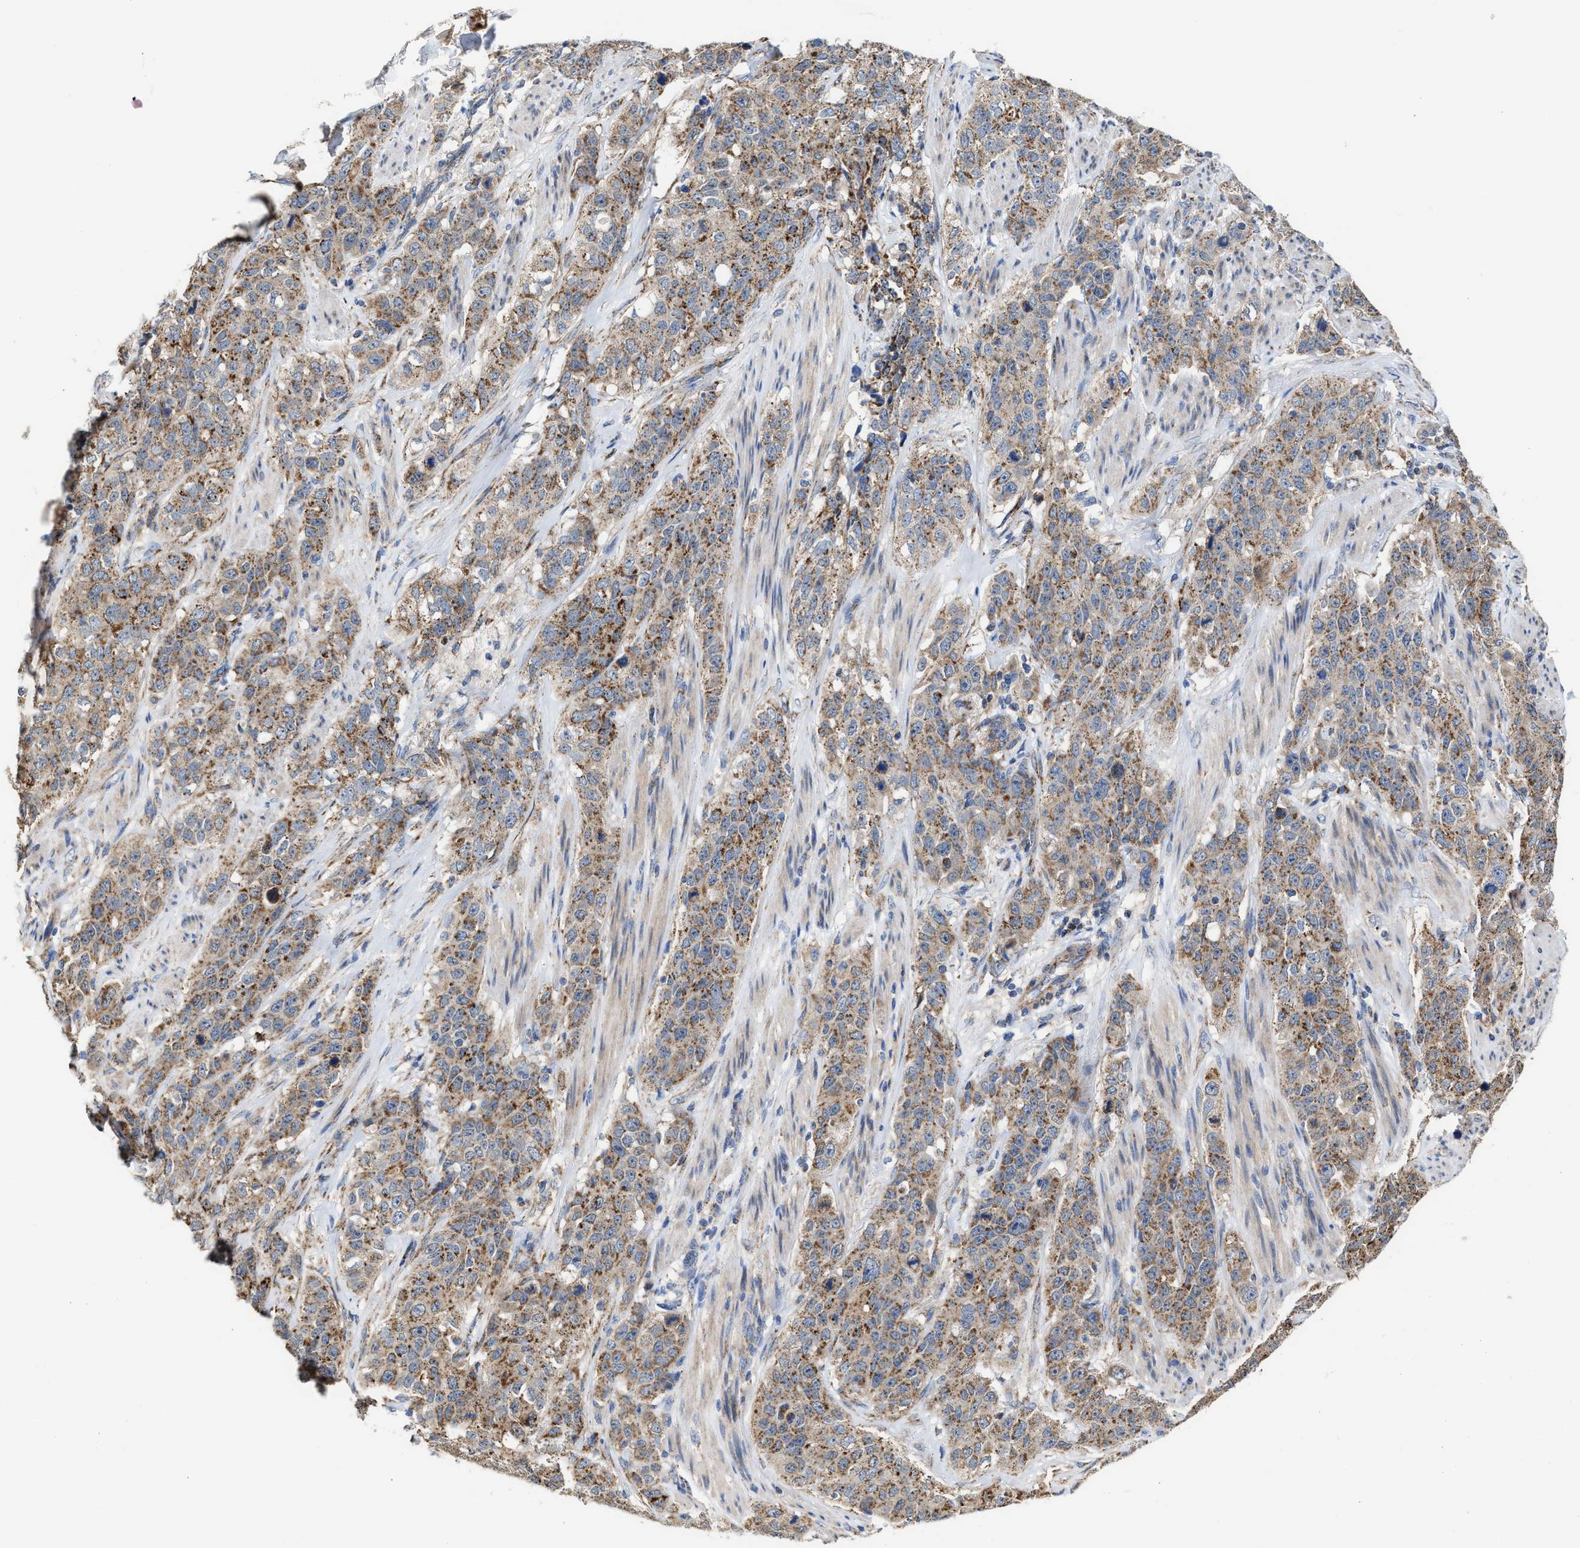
{"staining": {"intensity": "moderate", "quantity": ">75%", "location": "cytoplasmic/membranous"}, "tissue": "stomach cancer", "cell_type": "Tumor cells", "image_type": "cancer", "snomed": [{"axis": "morphology", "description": "Adenocarcinoma, NOS"}, {"axis": "topography", "description": "Stomach"}], "caption": "IHC staining of adenocarcinoma (stomach), which exhibits medium levels of moderate cytoplasmic/membranous expression in approximately >75% of tumor cells indicating moderate cytoplasmic/membranous protein positivity. The staining was performed using DAB (3,3'-diaminobenzidine) (brown) for protein detection and nuclei were counterstained in hematoxylin (blue).", "gene": "MECR", "patient": {"sex": "male", "age": 48}}